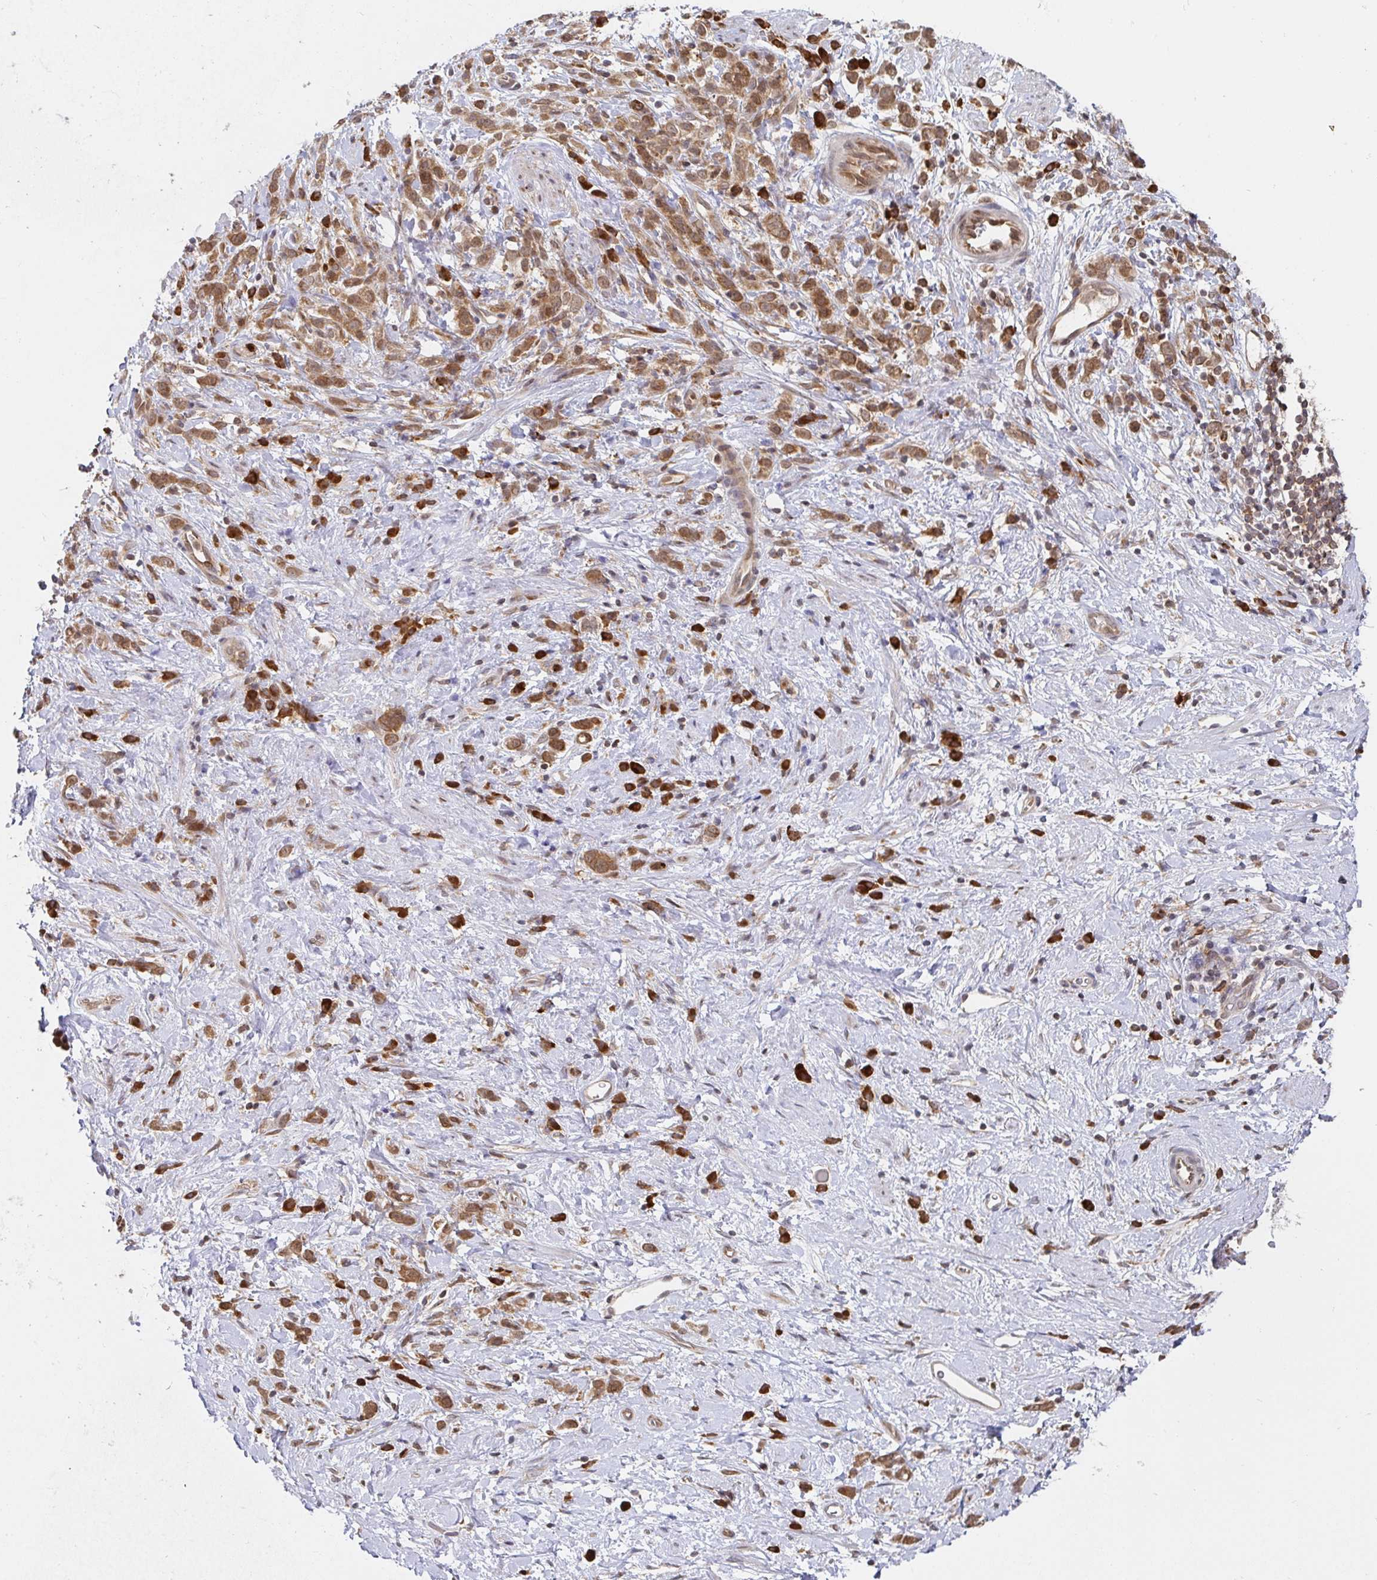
{"staining": {"intensity": "moderate", "quantity": ">75%", "location": "cytoplasmic/membranous"}, "tissue": "stomach cancer", "cell_type": "Tumor cells", "image_type": "cancer", "snomed": [{"axis": "morphology", "description": "Adenocarcinoma, NOS"}, {"axis": "topography", "description": "Stomach"}], "caption": "Tumor cells demonstrate moderate cytoplasmic/membranous expression in about >75% of cells in stomach cancer (adenocarcinoma).", "gene": "ALG1", "patient": {"sex": "female", "age": 60}}